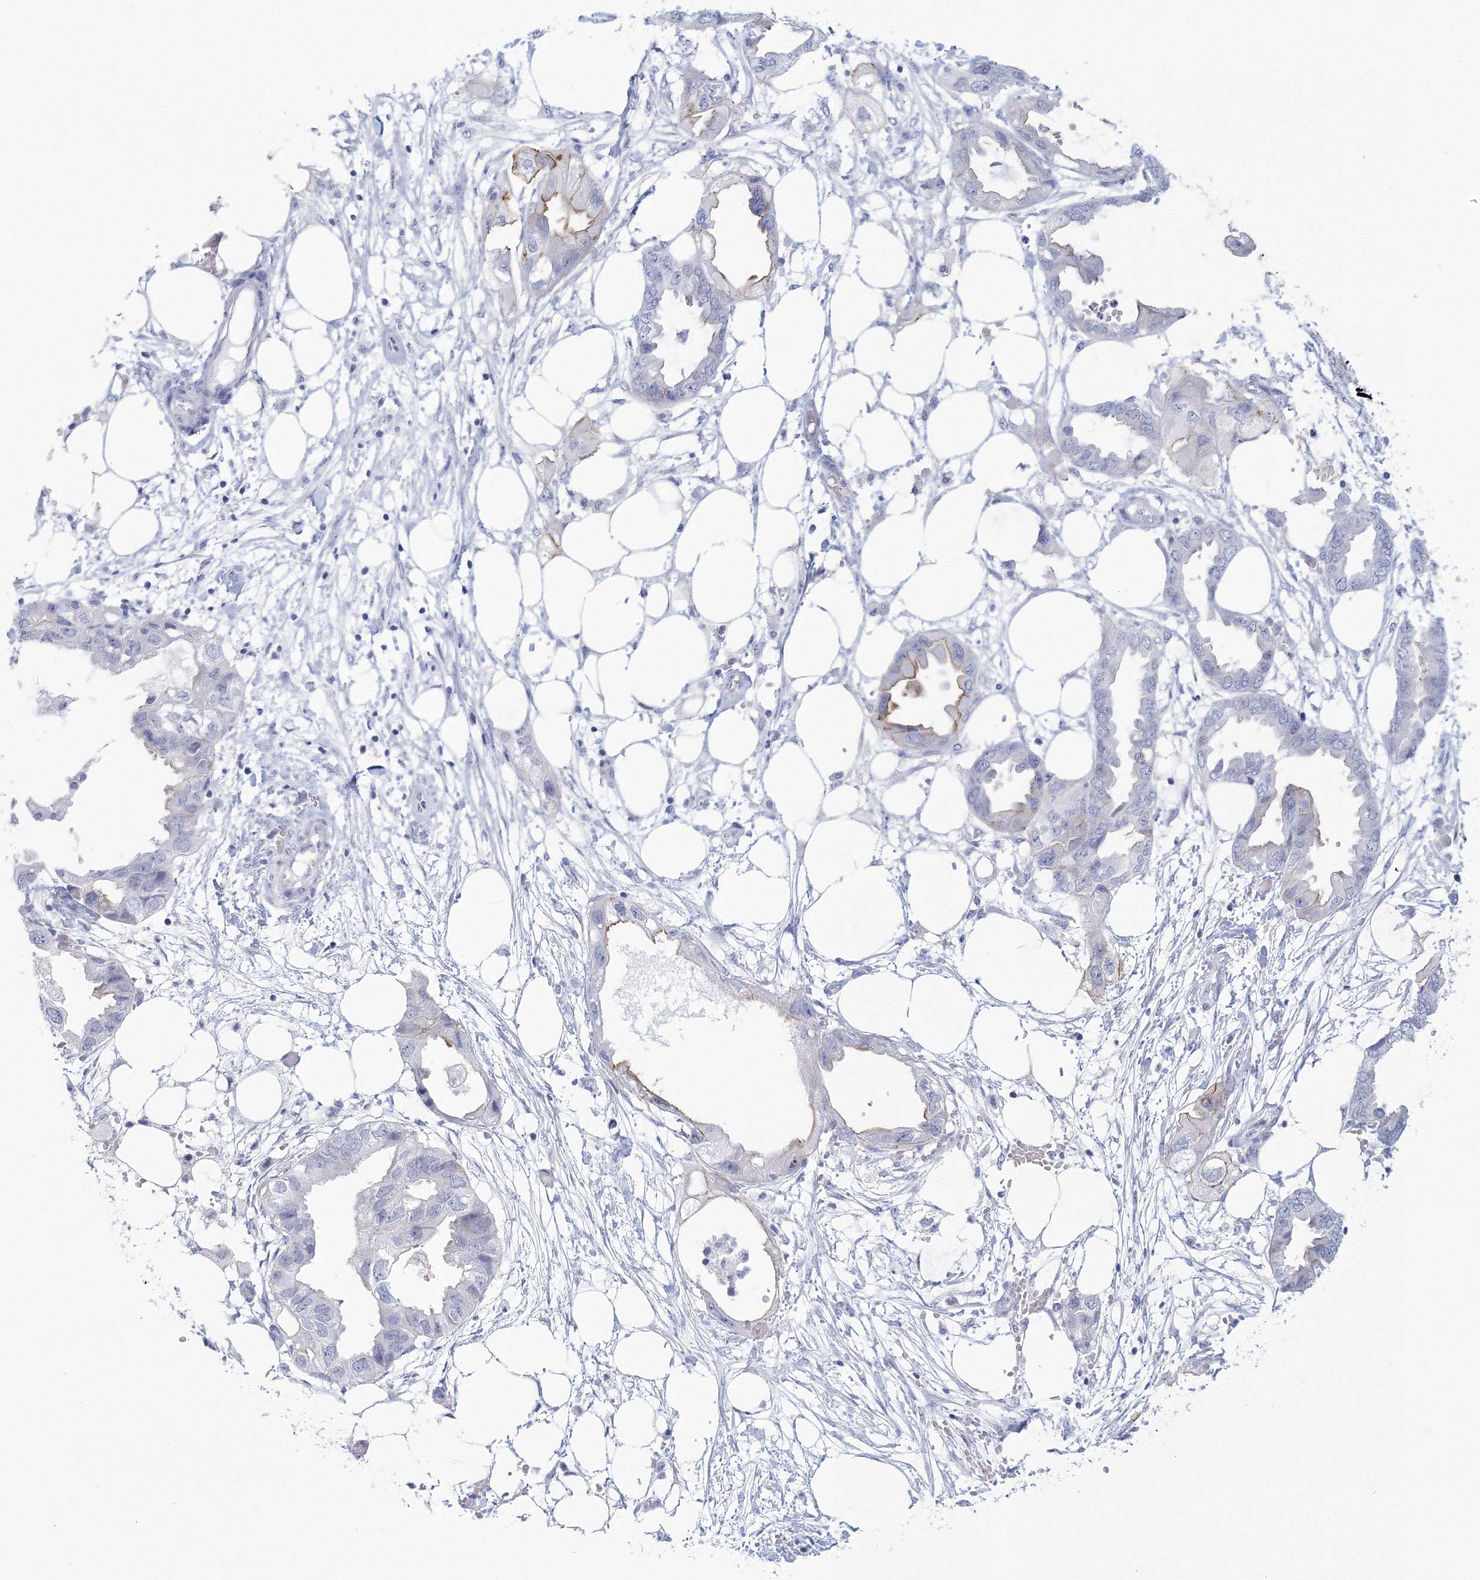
{"staining": {"intensity": "negative", "quantity": "none", "location": "none"}, "tissue": "endometrial cancer", "cell_type": "Tumor cells", "image_type": "cancer", "snomed": [{"axis": "morphology", "description": "Adenocarcinoma, NOS"}, {"axis": "morphology", "description": "Adenocarcinoma, metastatic, NOS"}, {"axis": "topography", "description": "Adipose tissue"}, {"axis": "topography", "description": "Endometrium"}], "caption": "This is an immunohistochemistry histopathology image of human endometrial adenocarcinoma. There is no positivity in tumor cells.", "gene": "VSIG1", "patient": {"sex": "female", "age": 67}}